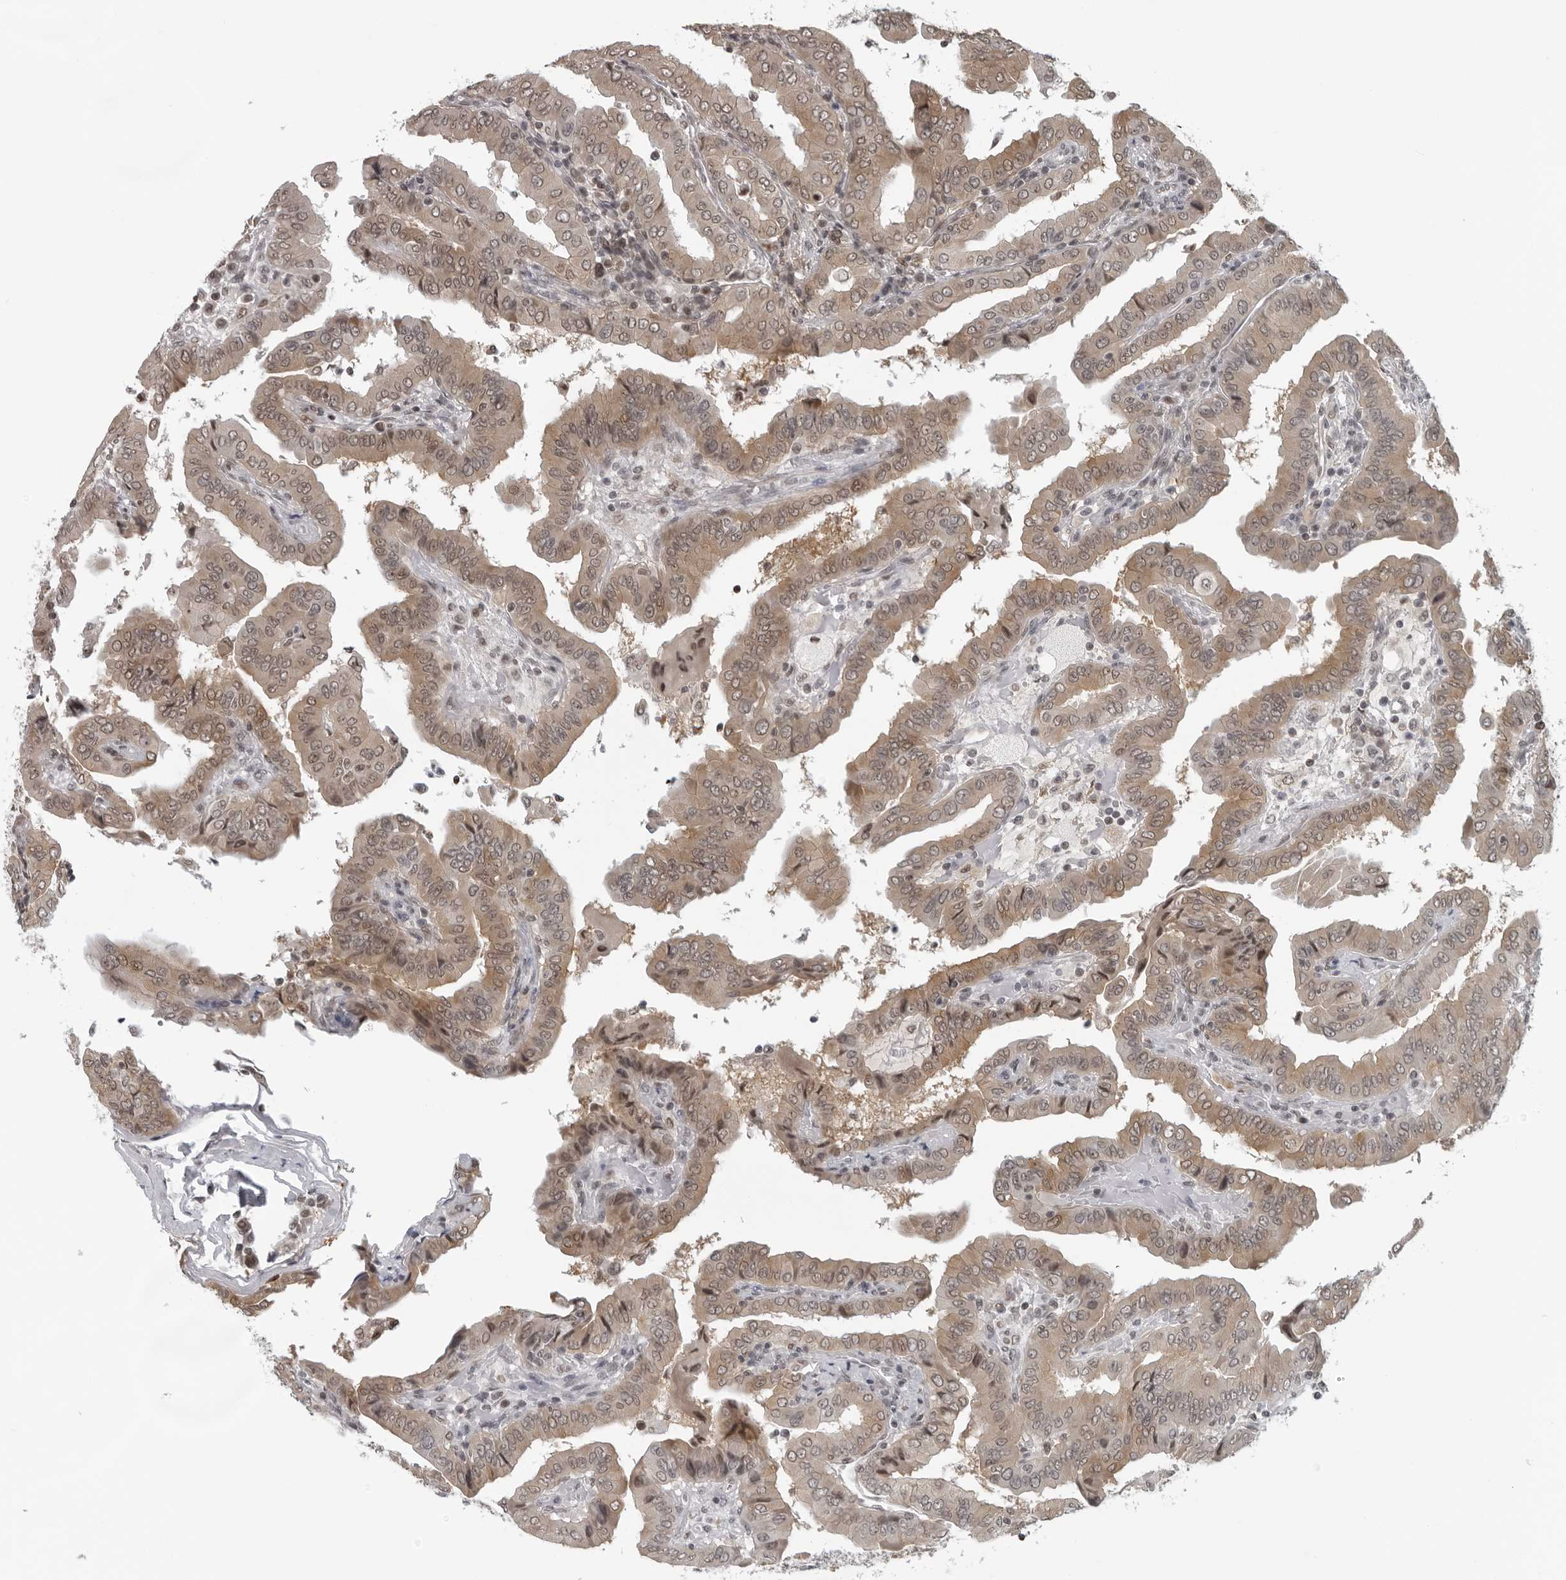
{"staining": {"intensity": "moderate", "quantity": ">75%", "location": "cytoplasmic/membranous,nuclear"}, "tissue": "thyroid cancer", "cell_type": "Tumor cells", "image_type": "cancer", "snomed": [{"axis": "morphology", "description": "Papillary adenocarcinoma, NOS"}, {"axis": "topography", "description": "Thyroid gland"}], "caption": "Protein expression analysis of thyroid cancer displays moderate cytoplasmic/membranous and nuclear expression in about >75% of tumor cells.", "gene": "MAF", "patient": {"sex": "male", "age": 33}}